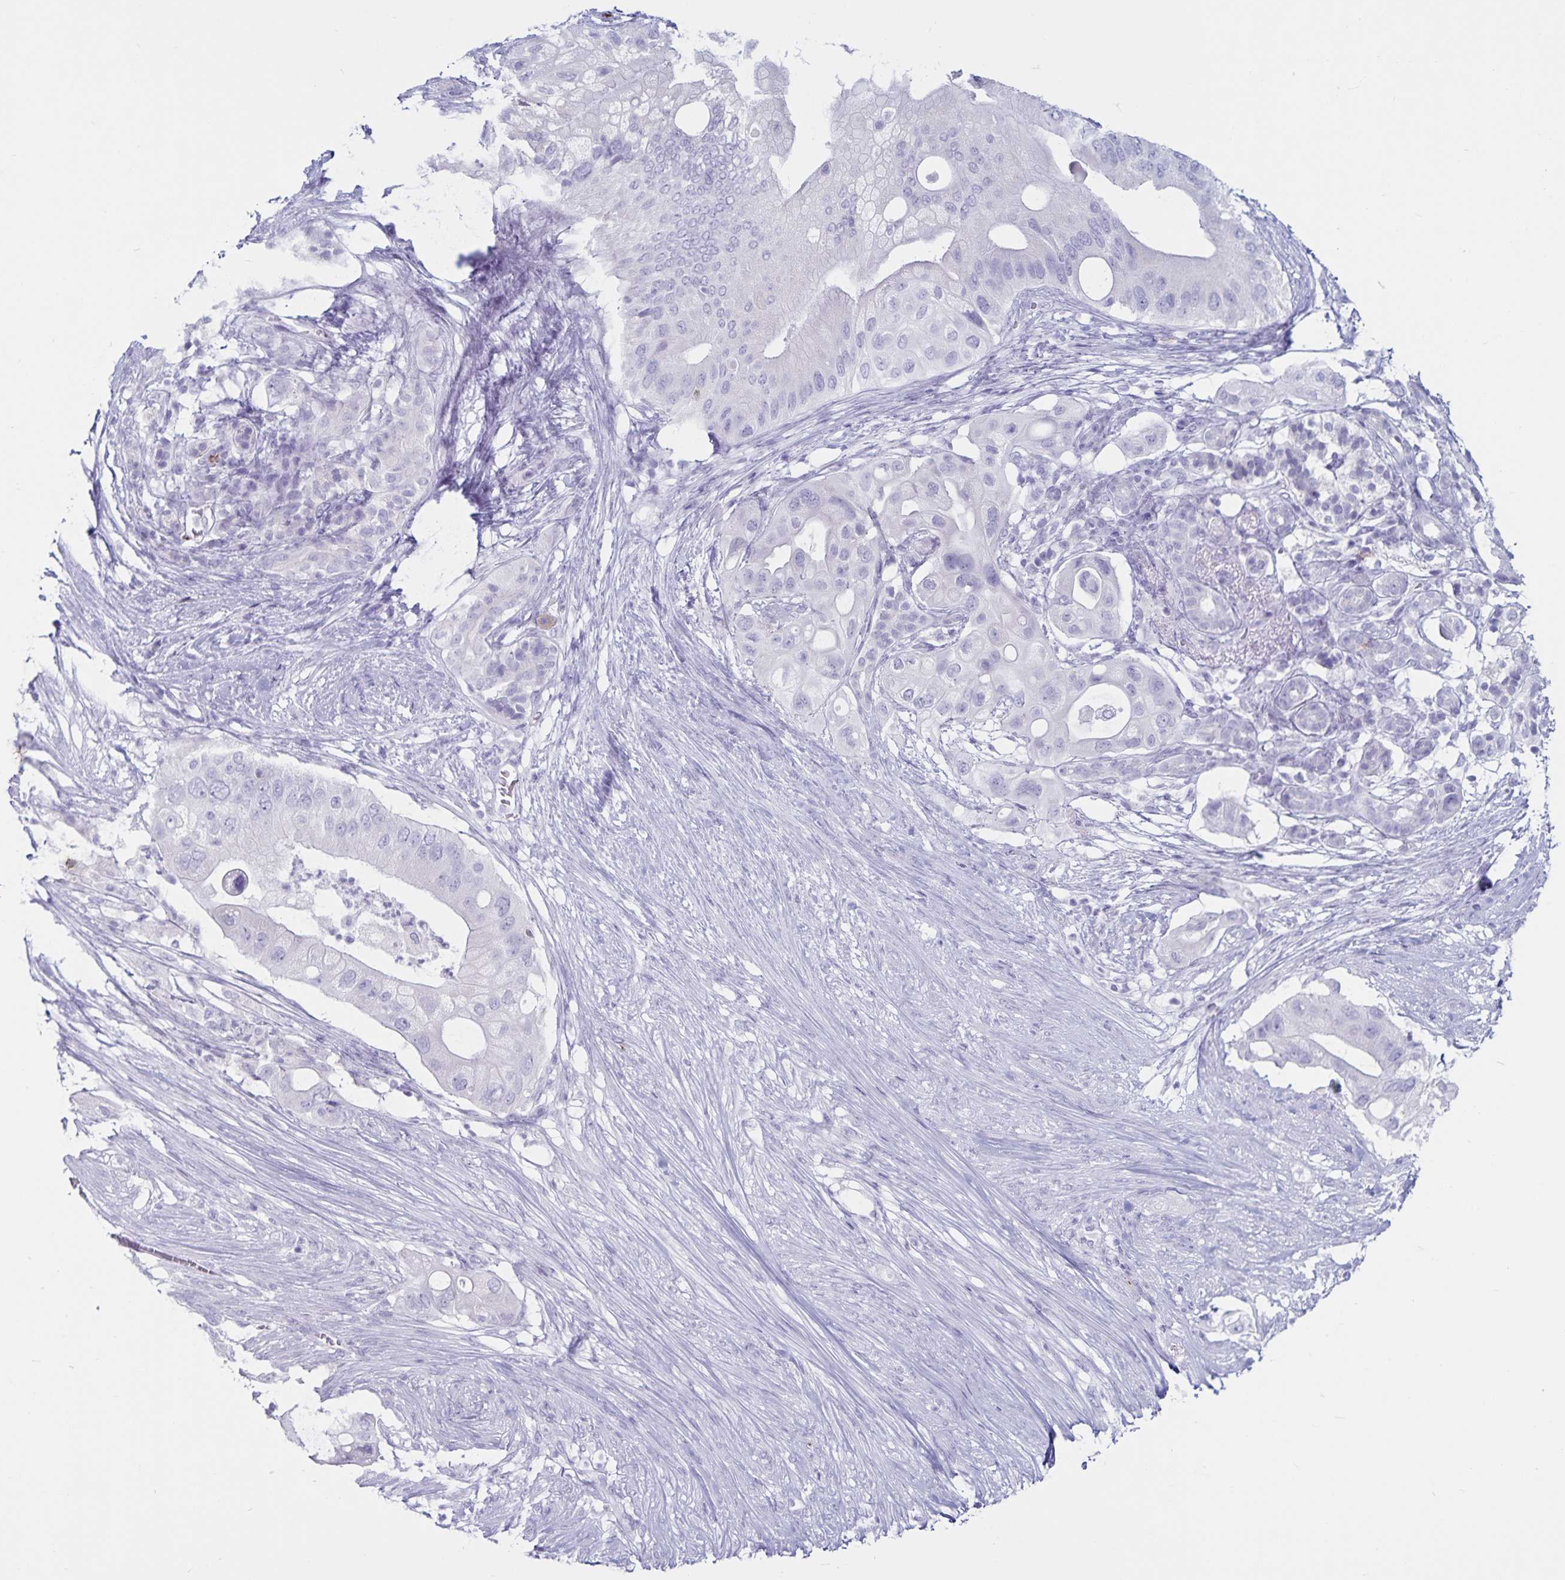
{"staining": {"intensity": "negative", "quantity": "none", "location": "none"}, "tissue": "pancreatic cancer", "cell_type": "Tumor cells", "image_type": "cancer", "snomed": [{"axis": "morphology", "description": "Adenocarcinoma, NOS"}, {"axis": "topography", "description": "Pancreas"}], "caption": "Tumor cells are negative for brown protein staining in pancreatic cancer.", "gene": "GNLY", "patient": {"sex": "female", "age": 72}}